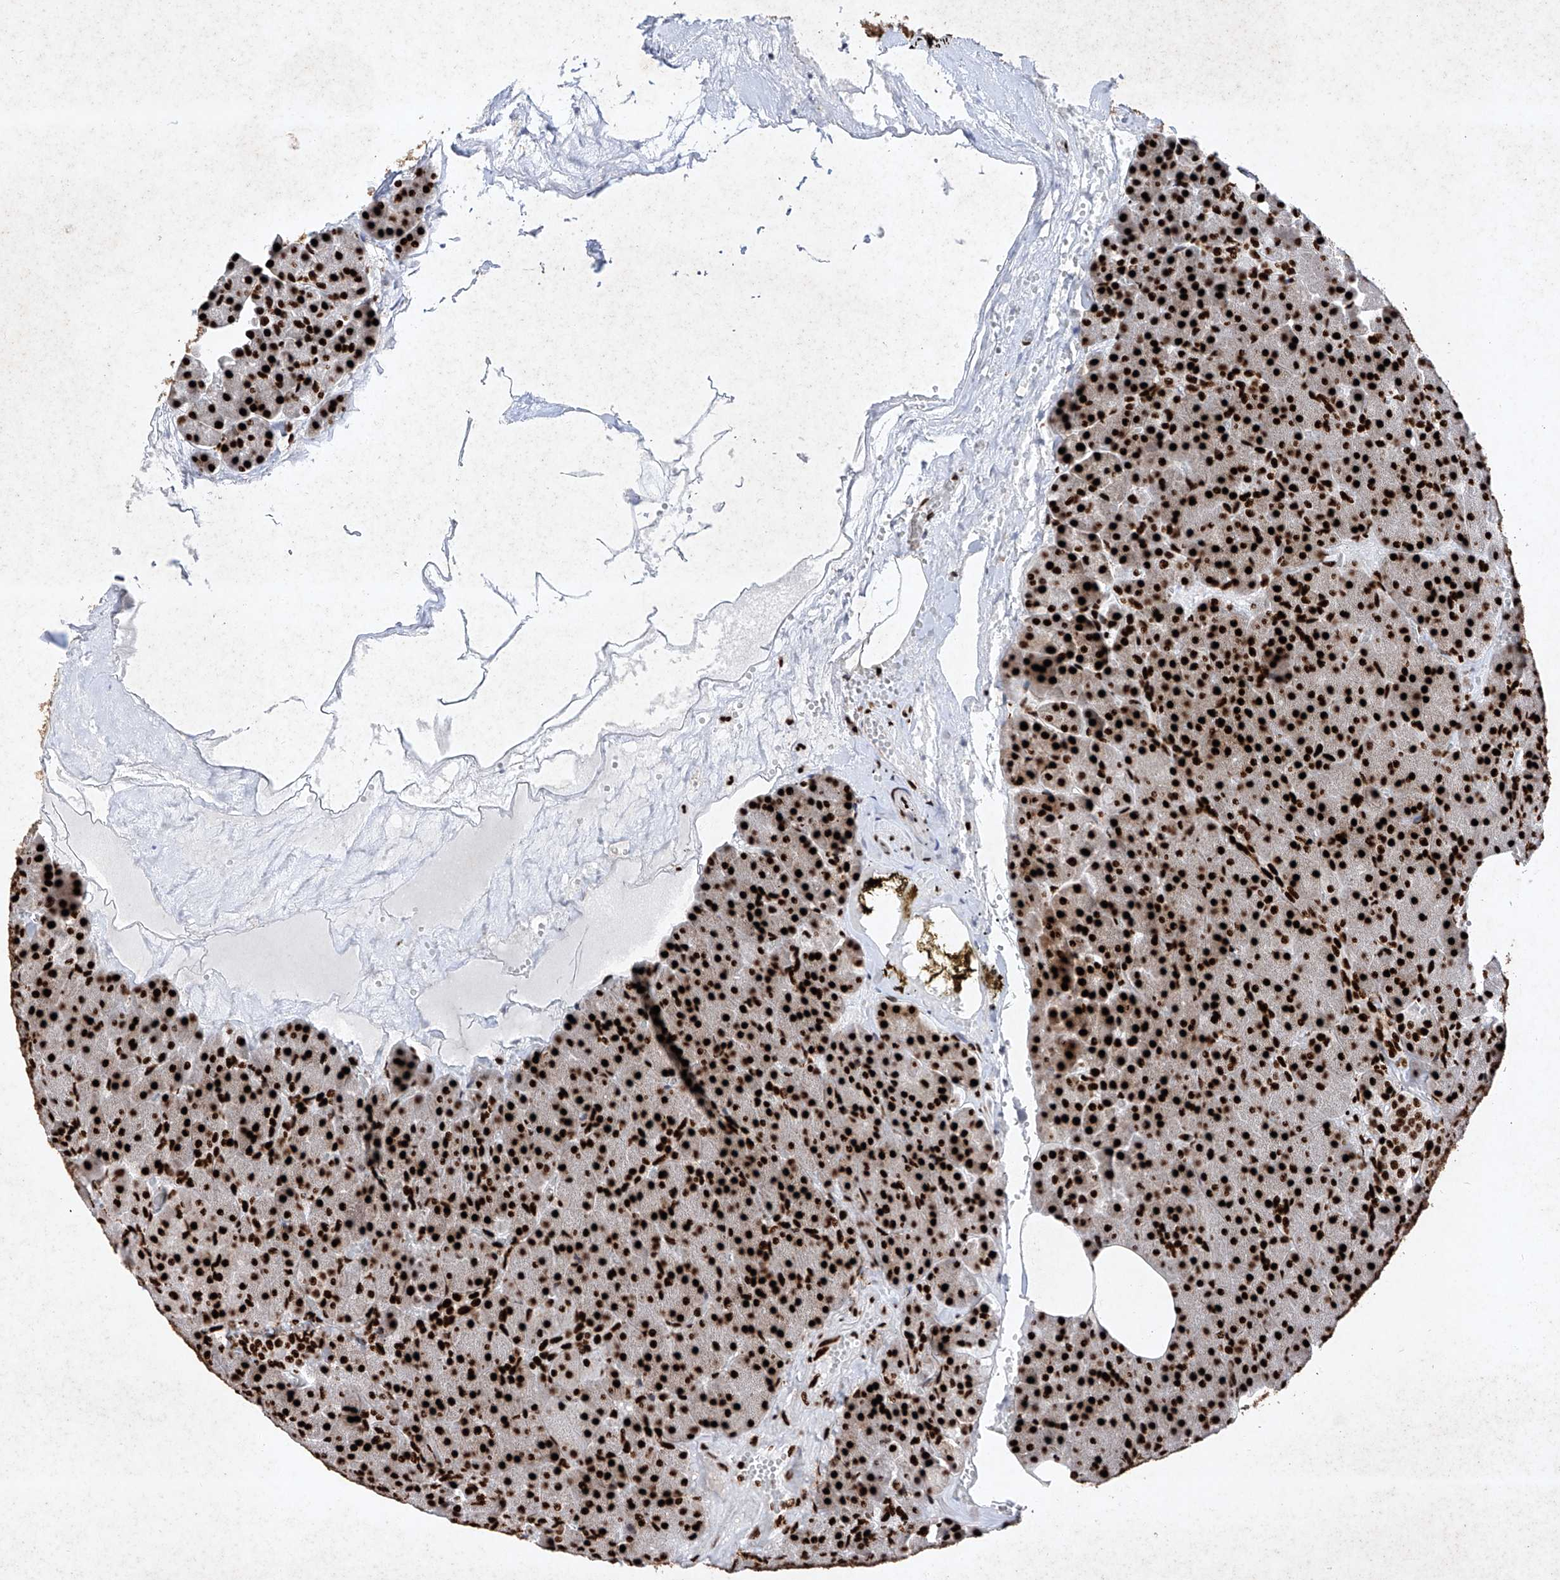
{"staining": {"intensity": "strong", "quantity": ">75%", "location": "nuclear"}, "tissue": "pancreas", "cell_type": "Exocrine glandular cells", "image_type": "normal", "snomed": [{"axis": "morphology", "description": "Normal tissue, NOS"}, {"axis": "morphology", "description": "Carcinoid, malignant, NOS"}, {"axis": "topography", "description": "Pancreas"}], "caption": "Brown immunohistochemical staining in benign pancreas shows strong nuclear expression in about >75% of exocrine glandular cells.", "gene": "SRSF6", "patient": {"sex": "female", "age": 35}}